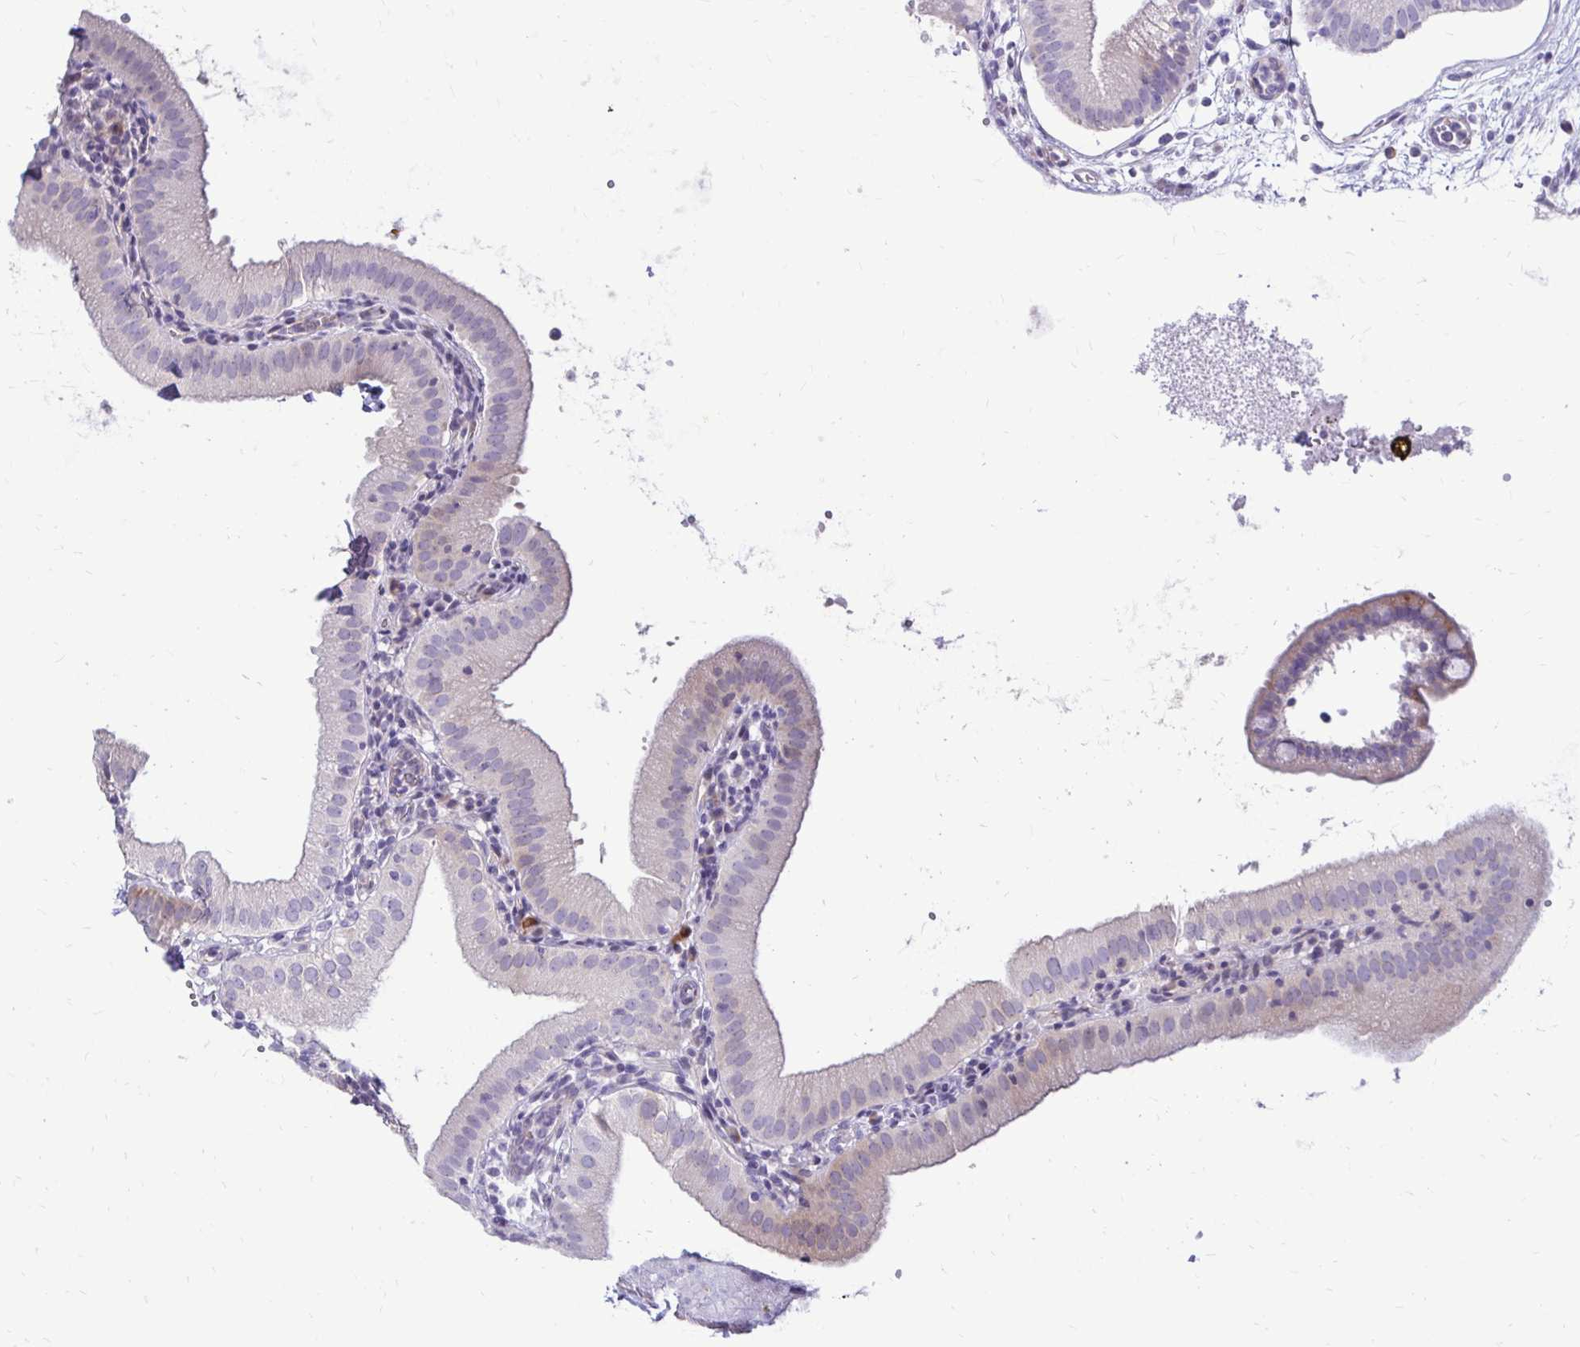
{"staining": {"intensity": "negative", "quantity": "none", "location": "none"}, "tissue": "gallbladder", "cell_type": "Glandular cells", "image_type": "normal", "snomed": [{"axis": "morphology", "description": "Normal tissue, NOS"}, {"axis": "topography", "description": "Gallbladder"}], "caption": "High power microscopy micrograph of an immunohistochemistry histopathology image of normal gallbladder, revealing no significant staining in glandular cells. (IHC, brightfield microscopy, high magnification).", "gene": "GAS2", "patient": {"sex": "female", "age": 65}}